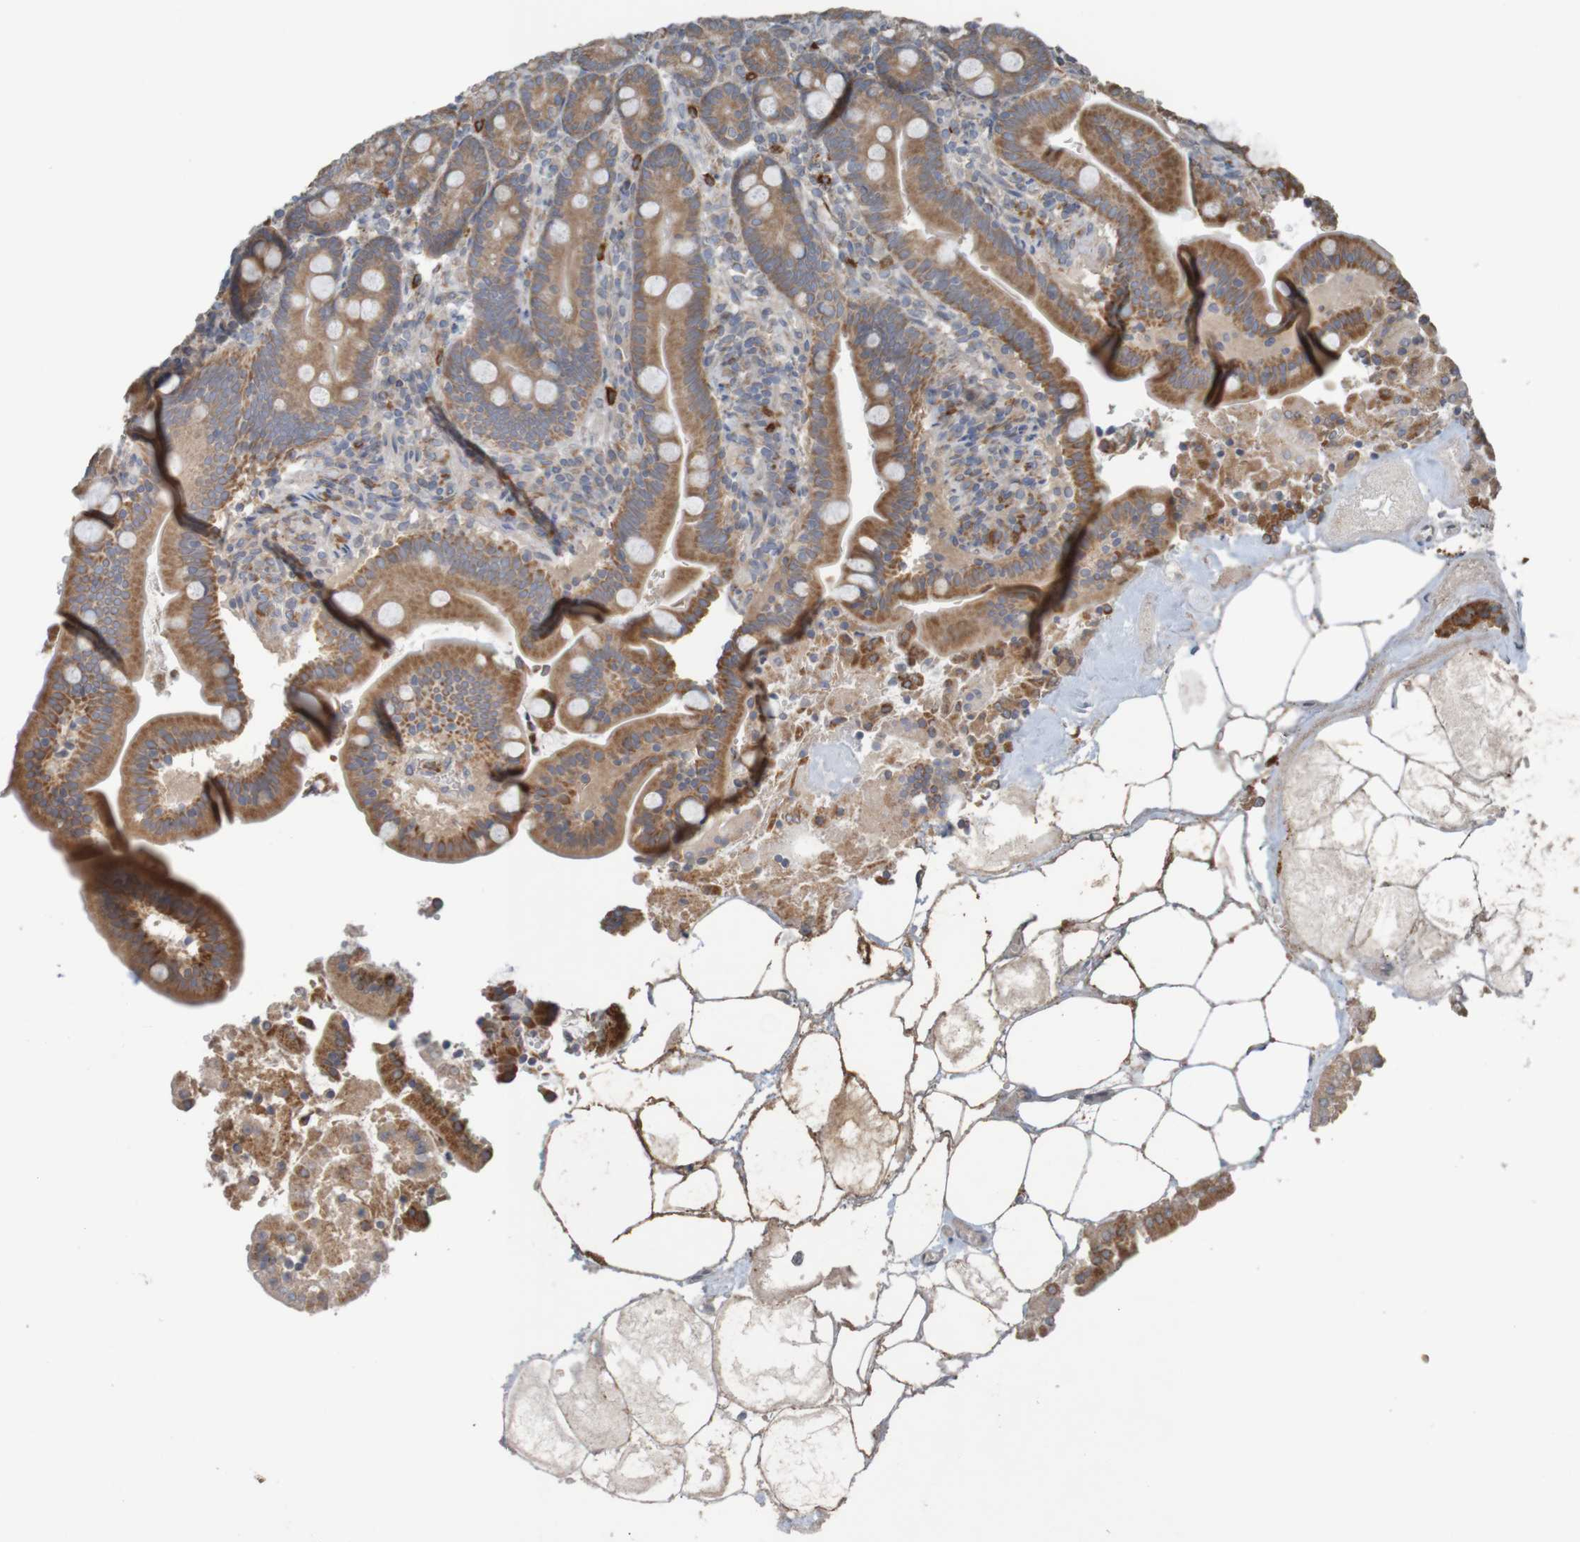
{"staining": {"intensity": "moderate", "quantity": ">75%", "location": "cytoplasmic/membranous"}, "tissue": "duodenum", "cell_type": "Glandular cells", "image_type": "normal", "snomed": [{"axis": "morphology", "description": "Normal tissue, NOS"}, {"axis": "topography", "description": "Duodenum"}], "caption": "Immunohistochemistry (DAB (3,3'-diaminobenzidine)) staining of normal duodenum shows moderate cytoplasmic/membranous protein expression in about >75% of glandular cells. (brown staining indicates protein expression, while blue staining denotes nuclei).", "gene": "B3GAT2", "patient": {"sex": "male", "age": 54}}